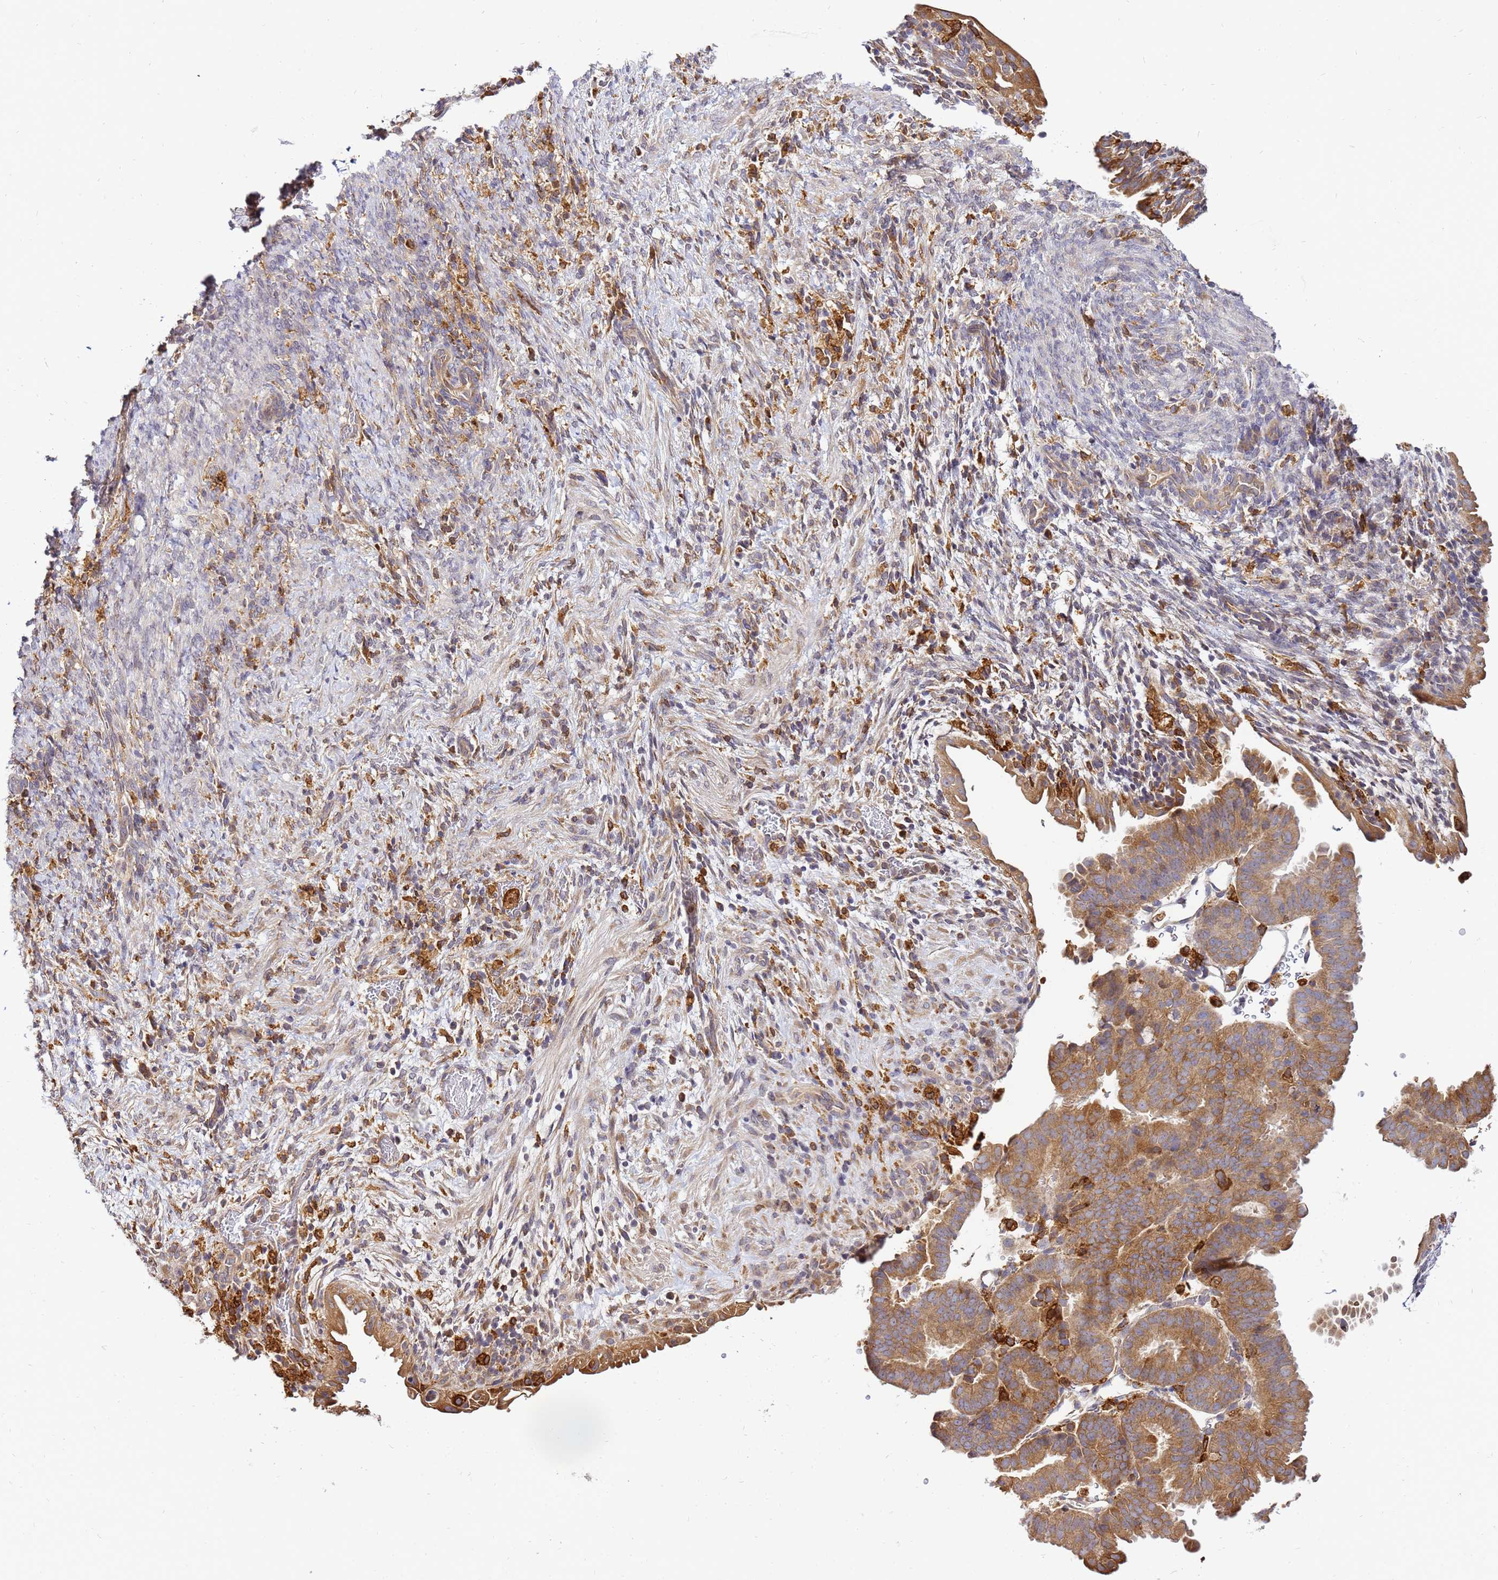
{"staining": {"intensity": "moderate", "quantity": ">75%", "location": "cytoplasmic/membranous"}, "tissue": "endometrial cancer", "cell_type": "Tumor cells", "image_type": "cancer", "snomed": [{"axis": "morphology", "description": "Adenocarcinoma, NOS"}, {"axis": "topography", "description": "Endometrium"}], "caption": "Tumor cells display moderate cytoplasmic/membranous expression in about >75% of cells in adenocarcinoma (endometrial).", "gene": "ADPGK", "patient": {"sex": "female", "age": 70}}